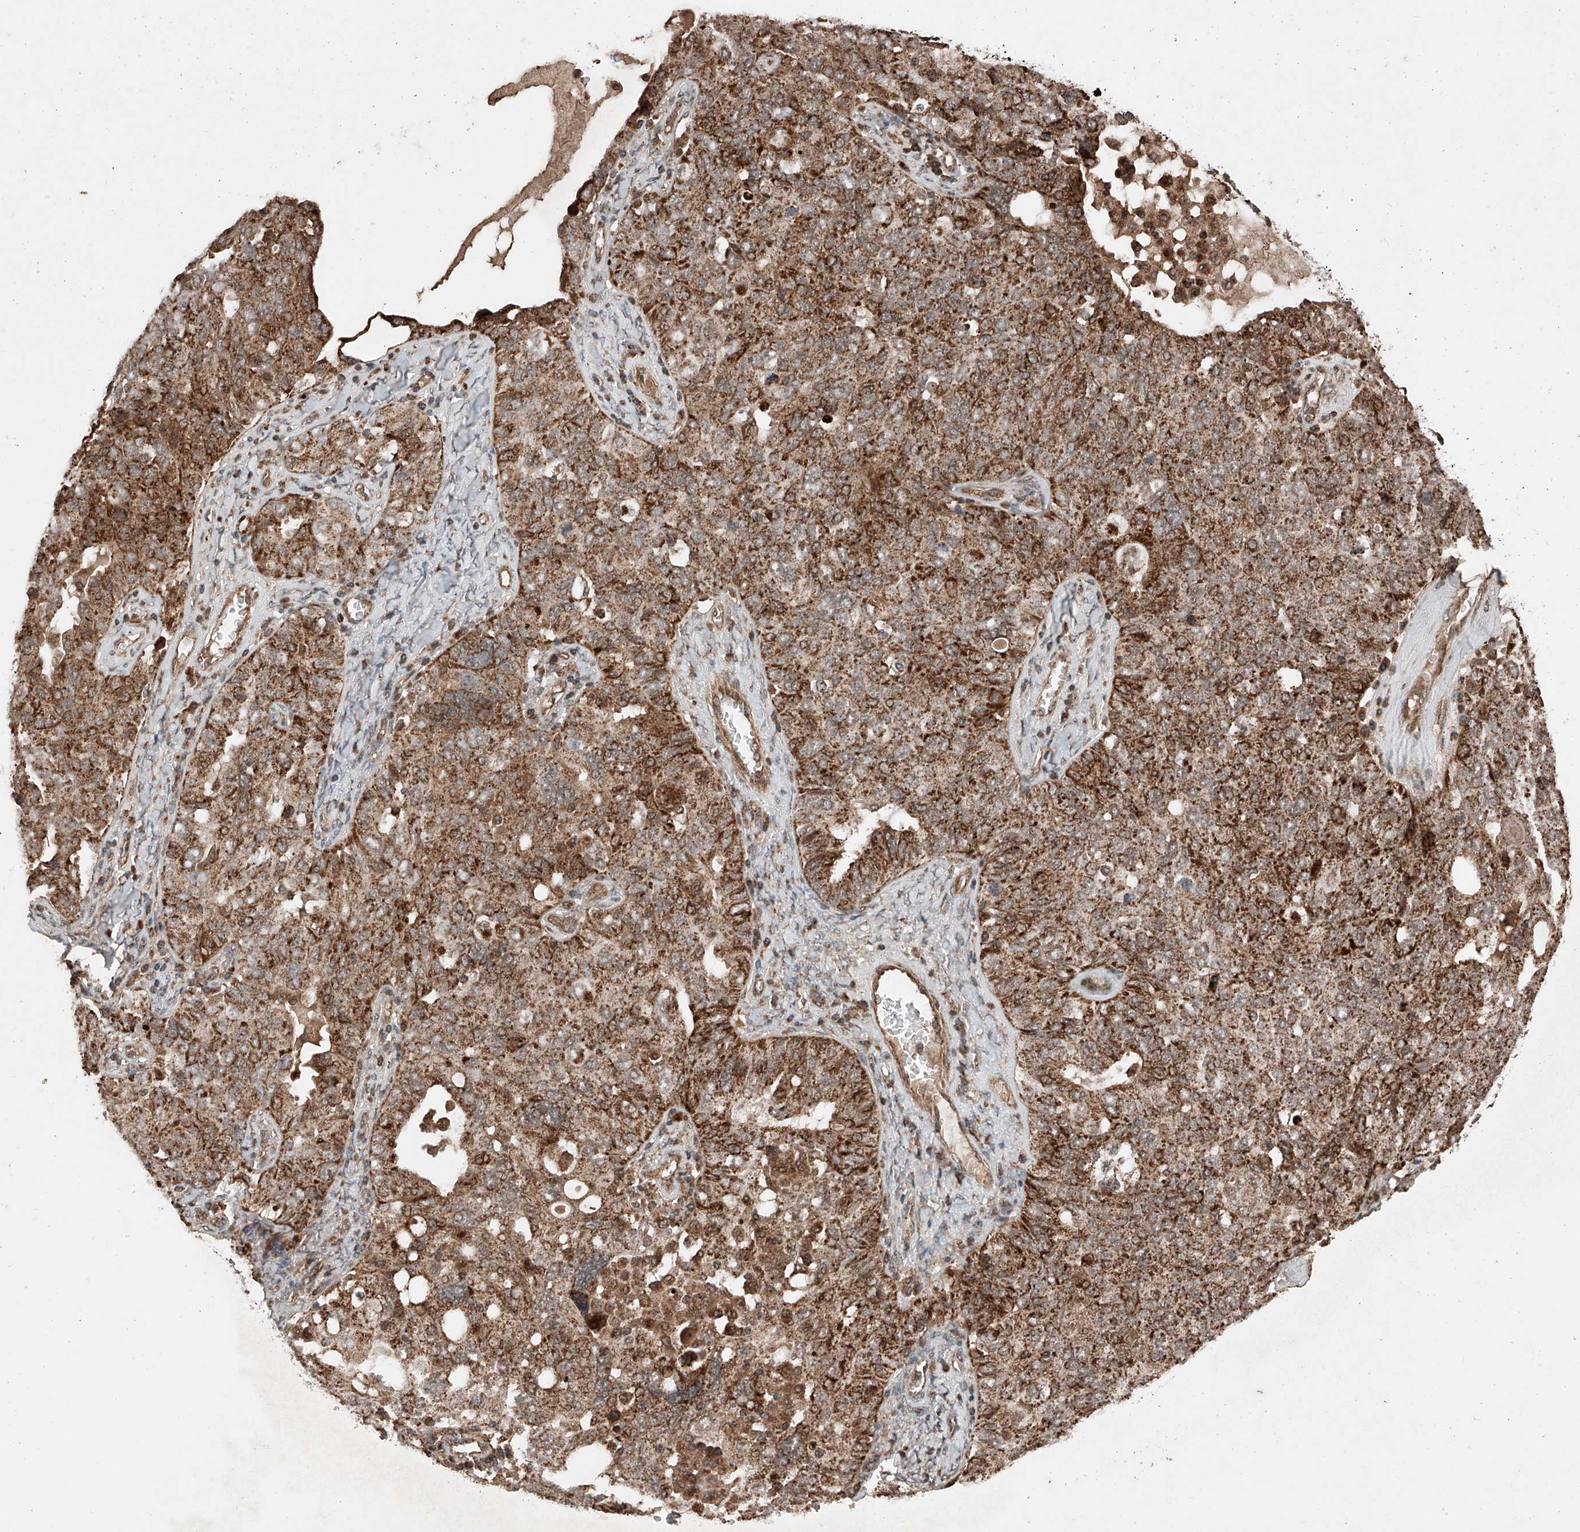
{"staining": {"intensity": "moderate", "quantity": ">75%", "location": "cytoplasmic/membranous"}, "tissue": "ovarian cancer", "cell_type": "Tumor cells", "image_type": "cancer", "snomed": [{"axis": "morphology", "description": "Carcinoma, endometroid"}, {"axis": "topography", "description": "Ovary"}], "caption": "Moderate cytoplasmic/membranous protein positivity is identified in approximately >75% of tumor cells in ovarian endometroid carcinoma.", "gene": "ZSCAN29", "patient": {"sex": "female", "age": 62}}